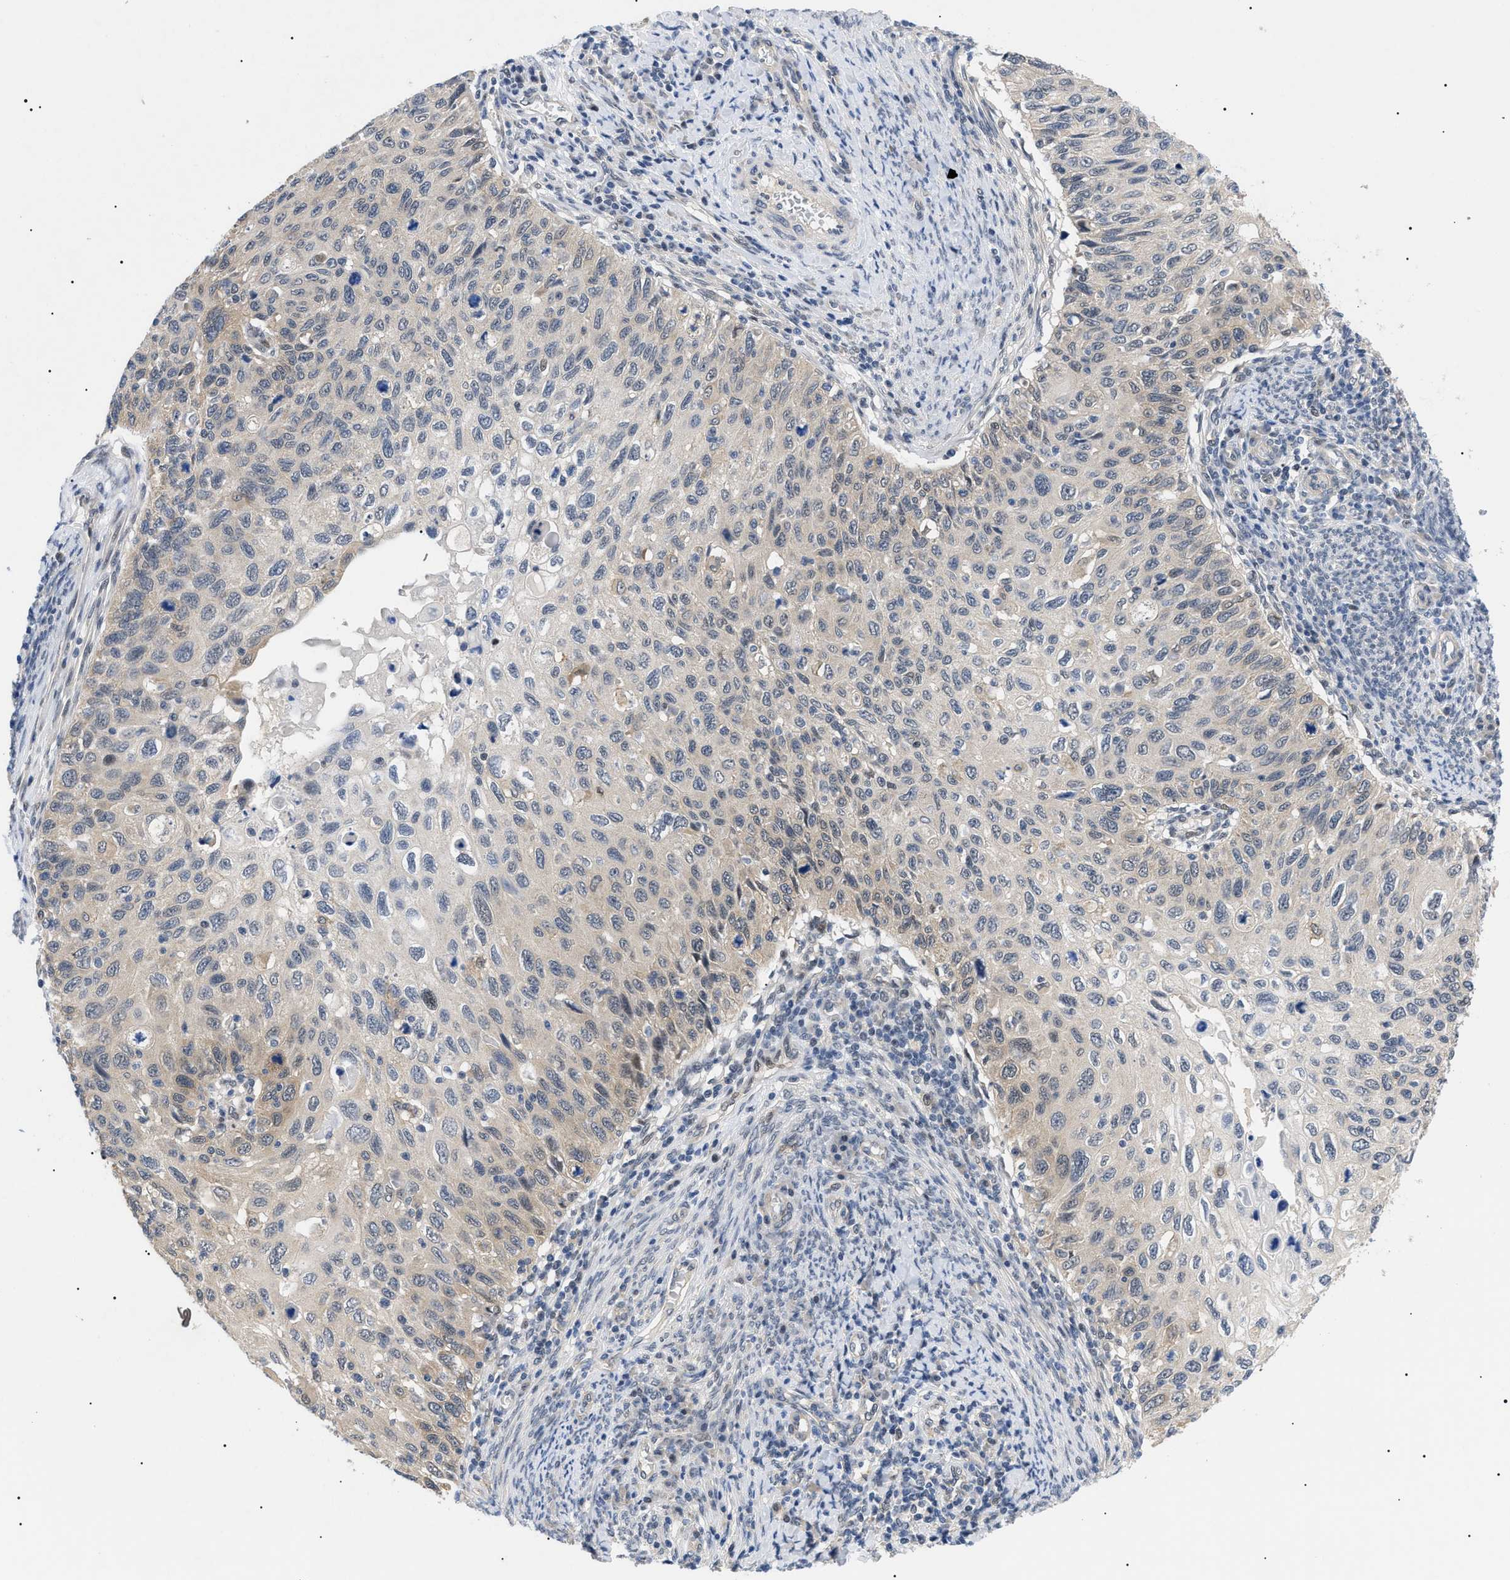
{"staining": {"intensity": "weak", "quantity": ">75%", "location": "cytoplasmic/membranous,nuclear"}, "tissue": "cervical cancer", "cell_type": "Tumor cells", "image_type": "cancer", "snomed": [{"axis": "morphology", "description": "Squamous cell carcinoma, NOS"}, {"axis": "topography", "description": "Cervix"}], "caption": "Protein positivity by immunohistochemistry (IHC) reveals weak cytoplasmic/membranous and nuclear expression in about >75% of tumor cells in cervical cancer (squamous cell carcinoma).", "gene": "GARRE1", "patient": {"sex": "female", "age": 70}}